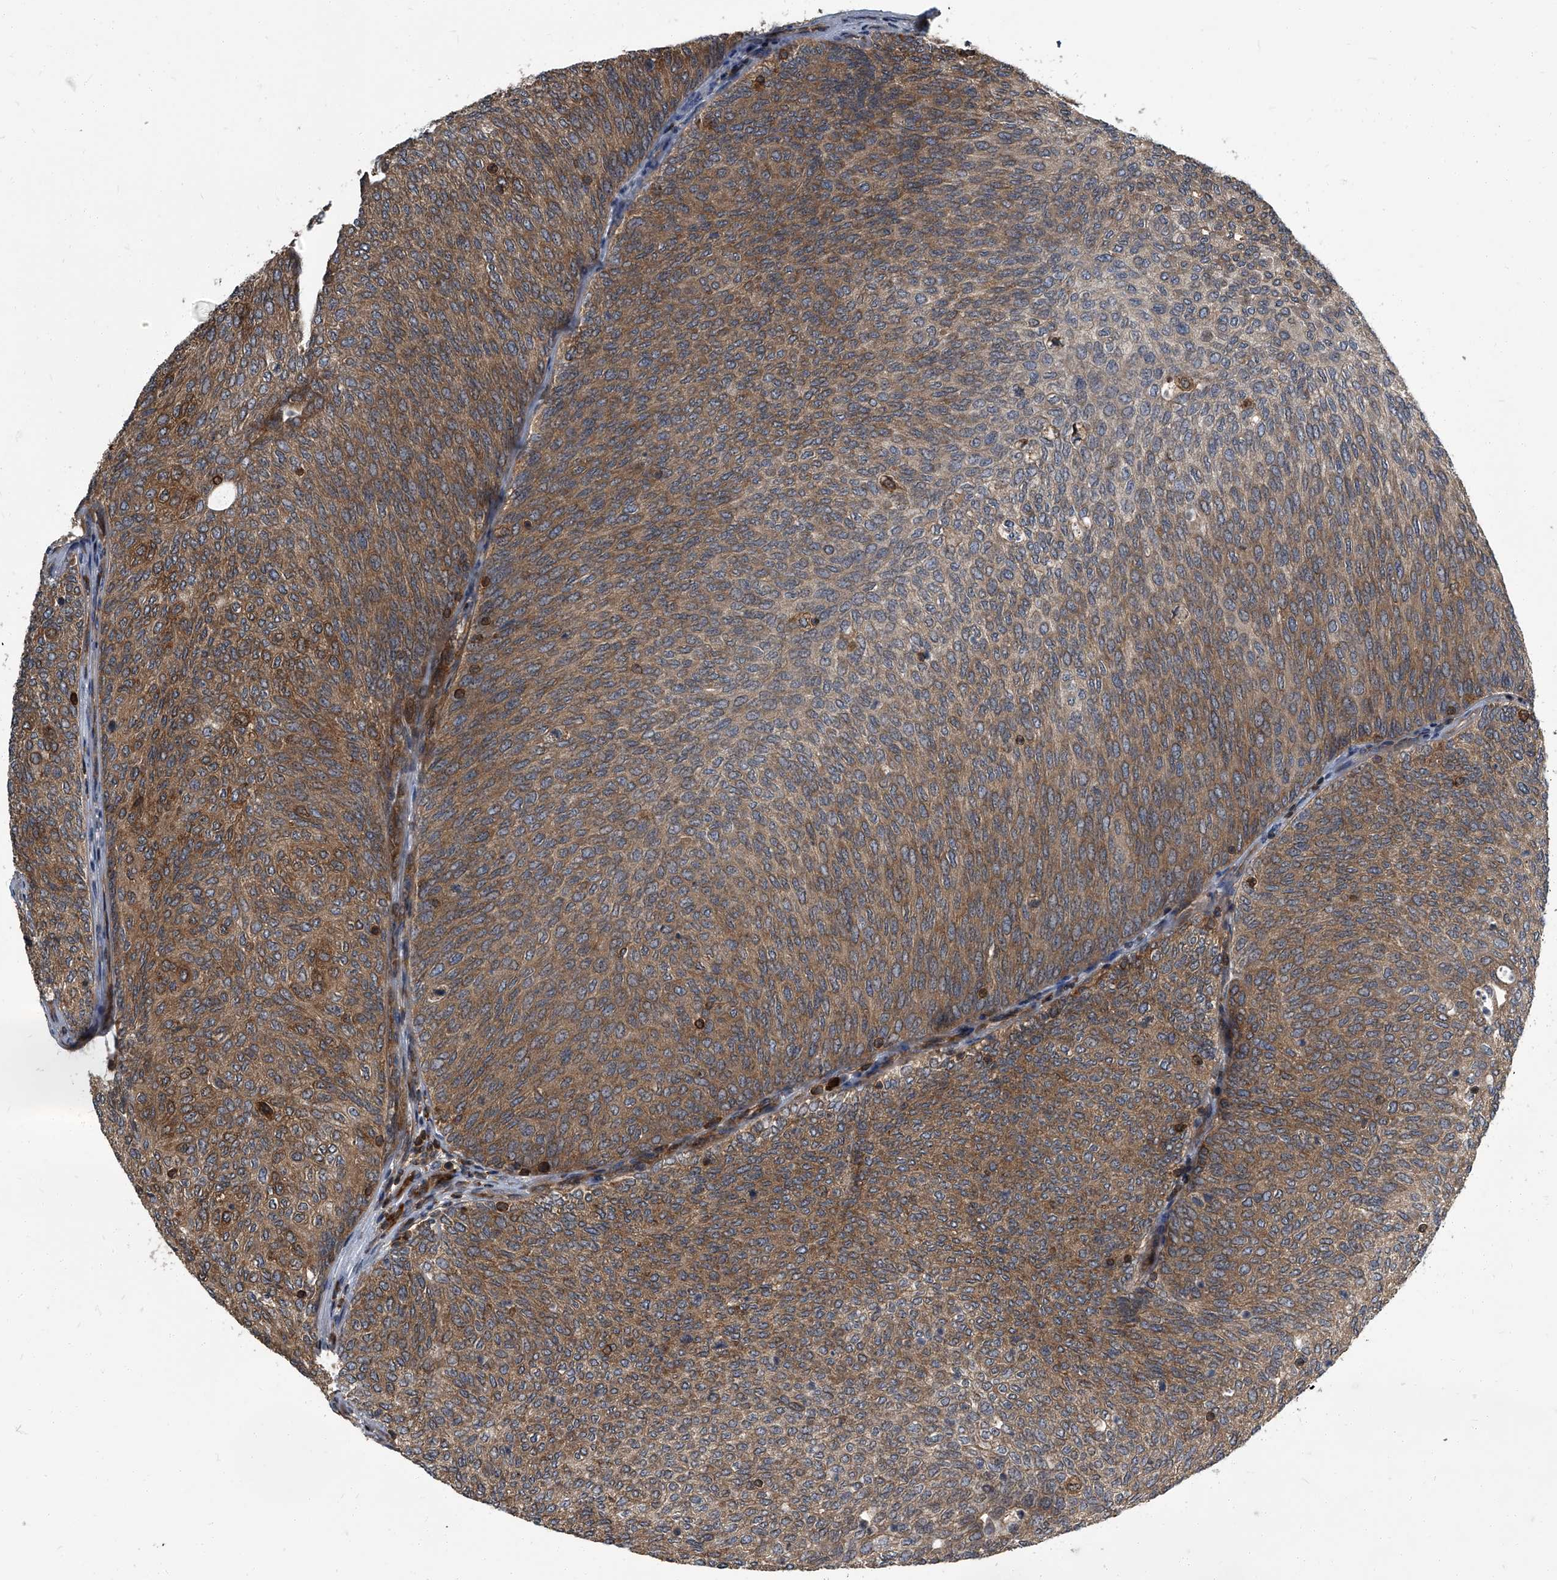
{"staining": {"intensity": "moderate", "quantity": ">75%", "location": "cytoplasmic/membranous"}, "tissue": "urothelial cancer", "cell_type": "Tumor cells", "image_type": "cancer", "snomed": [{"axis": "morphology", "description": "Urothelial carcinoma, Low grade"}, {"axis": "topography", "description": "Urinary bladder"}], "caption": "Urothelial cancer was stained to show a protein in brown. There is medium levels of moderate cytoplasmic/membranous staining in approximately >75% of tumor cells. The protein of interest is shown in brown color, while the nuclei are stained blue.", "gene": "CDV3", "patient": {"sex": "female", "age": 79}}